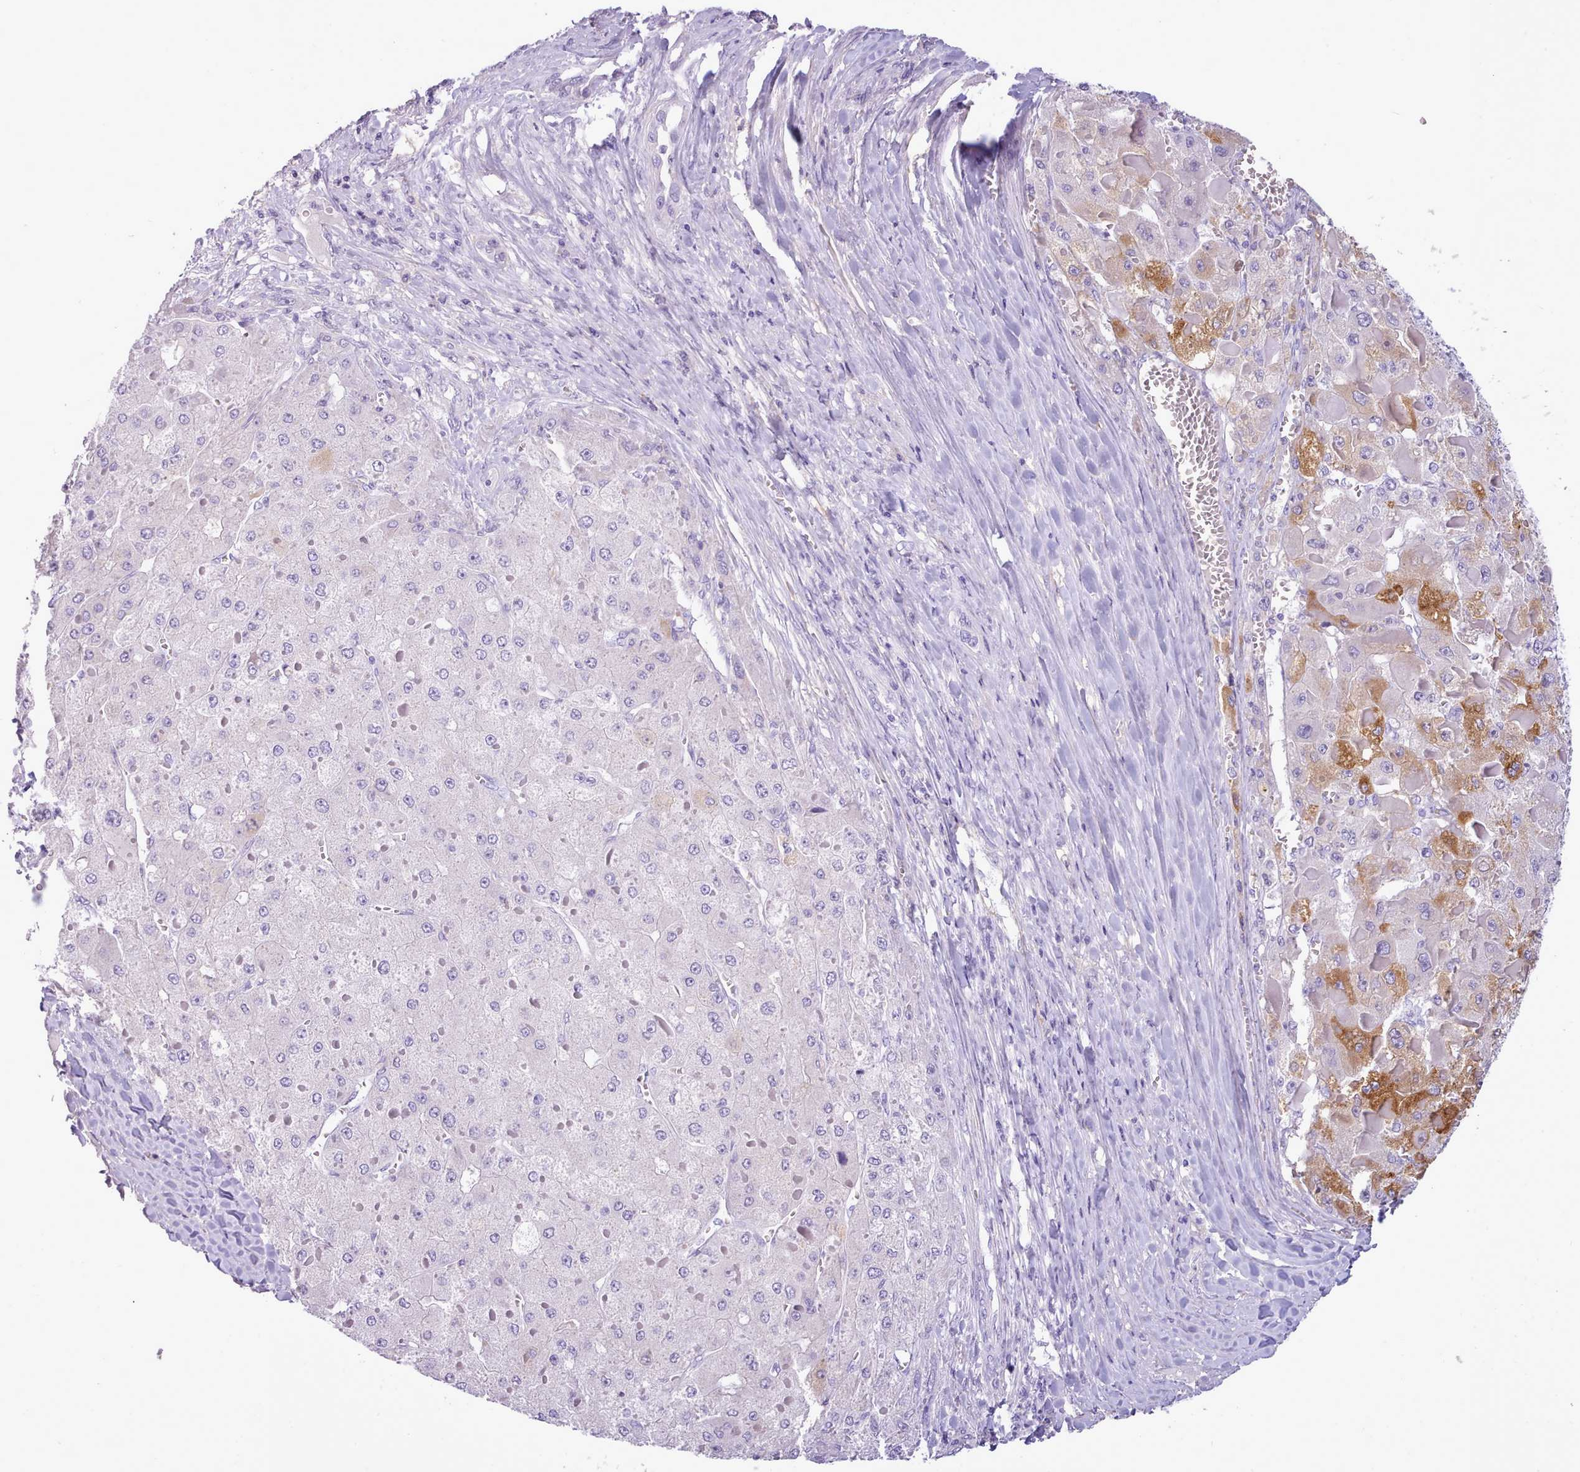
{"staining": {"intensity": "moderate", "quantity": "<25%", "location": "cytoplasmic/membranous"}, "tissue": "liver cancer", "cell_type": "Tumor cells", "image_type": "cancer", "snomed": [{"axis": "morphology", "description": "Carcinoma, Hepatocellular, NOS"}, {"axis": "topography", "description": "Liver"}], "caption": "Hepatocellular carcinoma (liver) stained with a brown dye demonstrates moderate cytoplasmic/membranous positive positivity in approximately <25% of tumor cells.", "gene": "CYP2A13", "patient": {"sex": "female", "age": 73}}